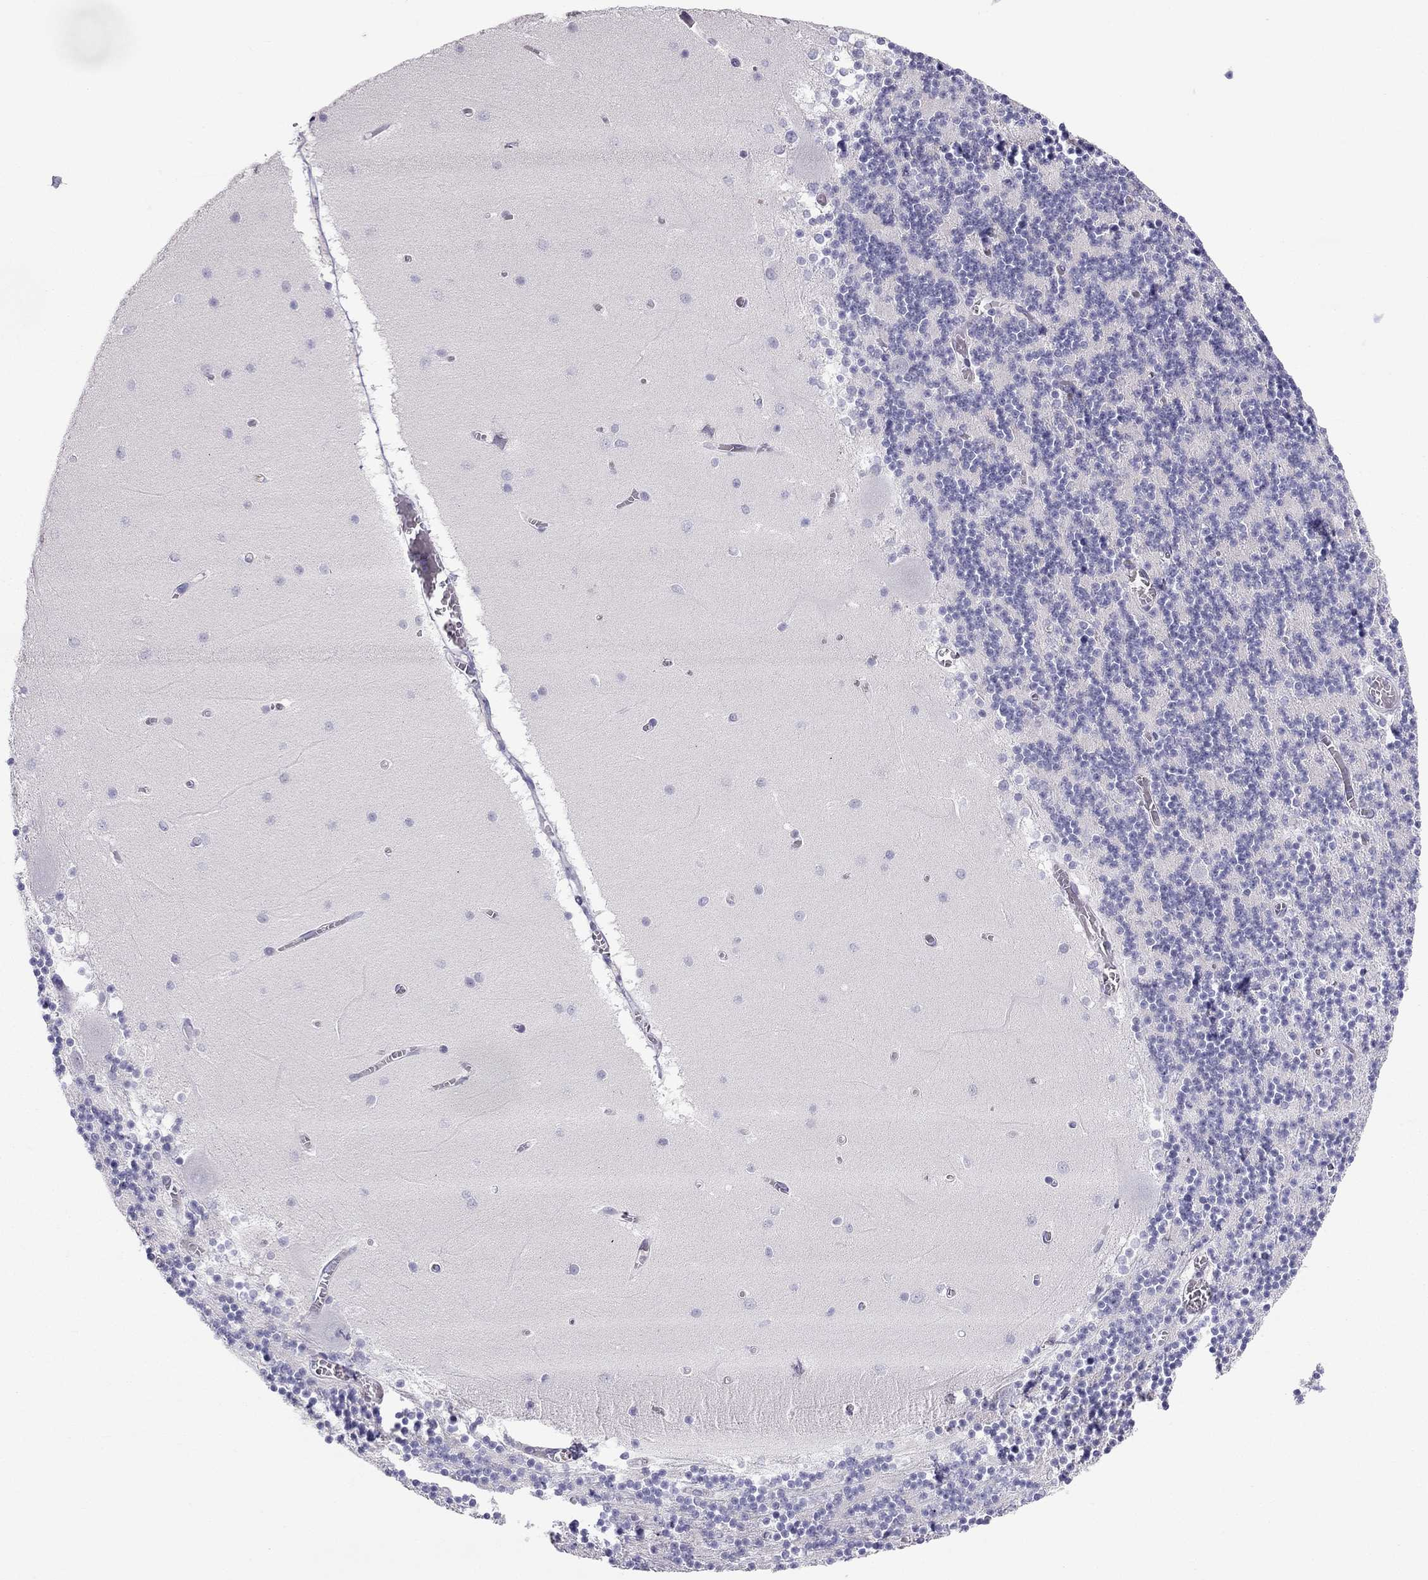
{"staining": {"intensity": "negative", "quantity": "none", "location": "none"}, "tissue": "cerebellum", "cell_type": "Cells in granular layer", "image_type": "normal", "snomed": [{"axis": "morphology", "description": "Normal tissue, NOS"}, {"axis": "topography", "description": "Cerebellum"}], "caption": "Immunohistochemistry (IHC) photomicrograph of normal cerebellum: human cerebellum stained with DAB displays no significant protein staining in cells in granular layer. (DAB (3,3'-diaminobenzidine) immunohistochemistry, high magnification).", "gene": "TEX14", "patient": {"sex": "female", "age": 28}}